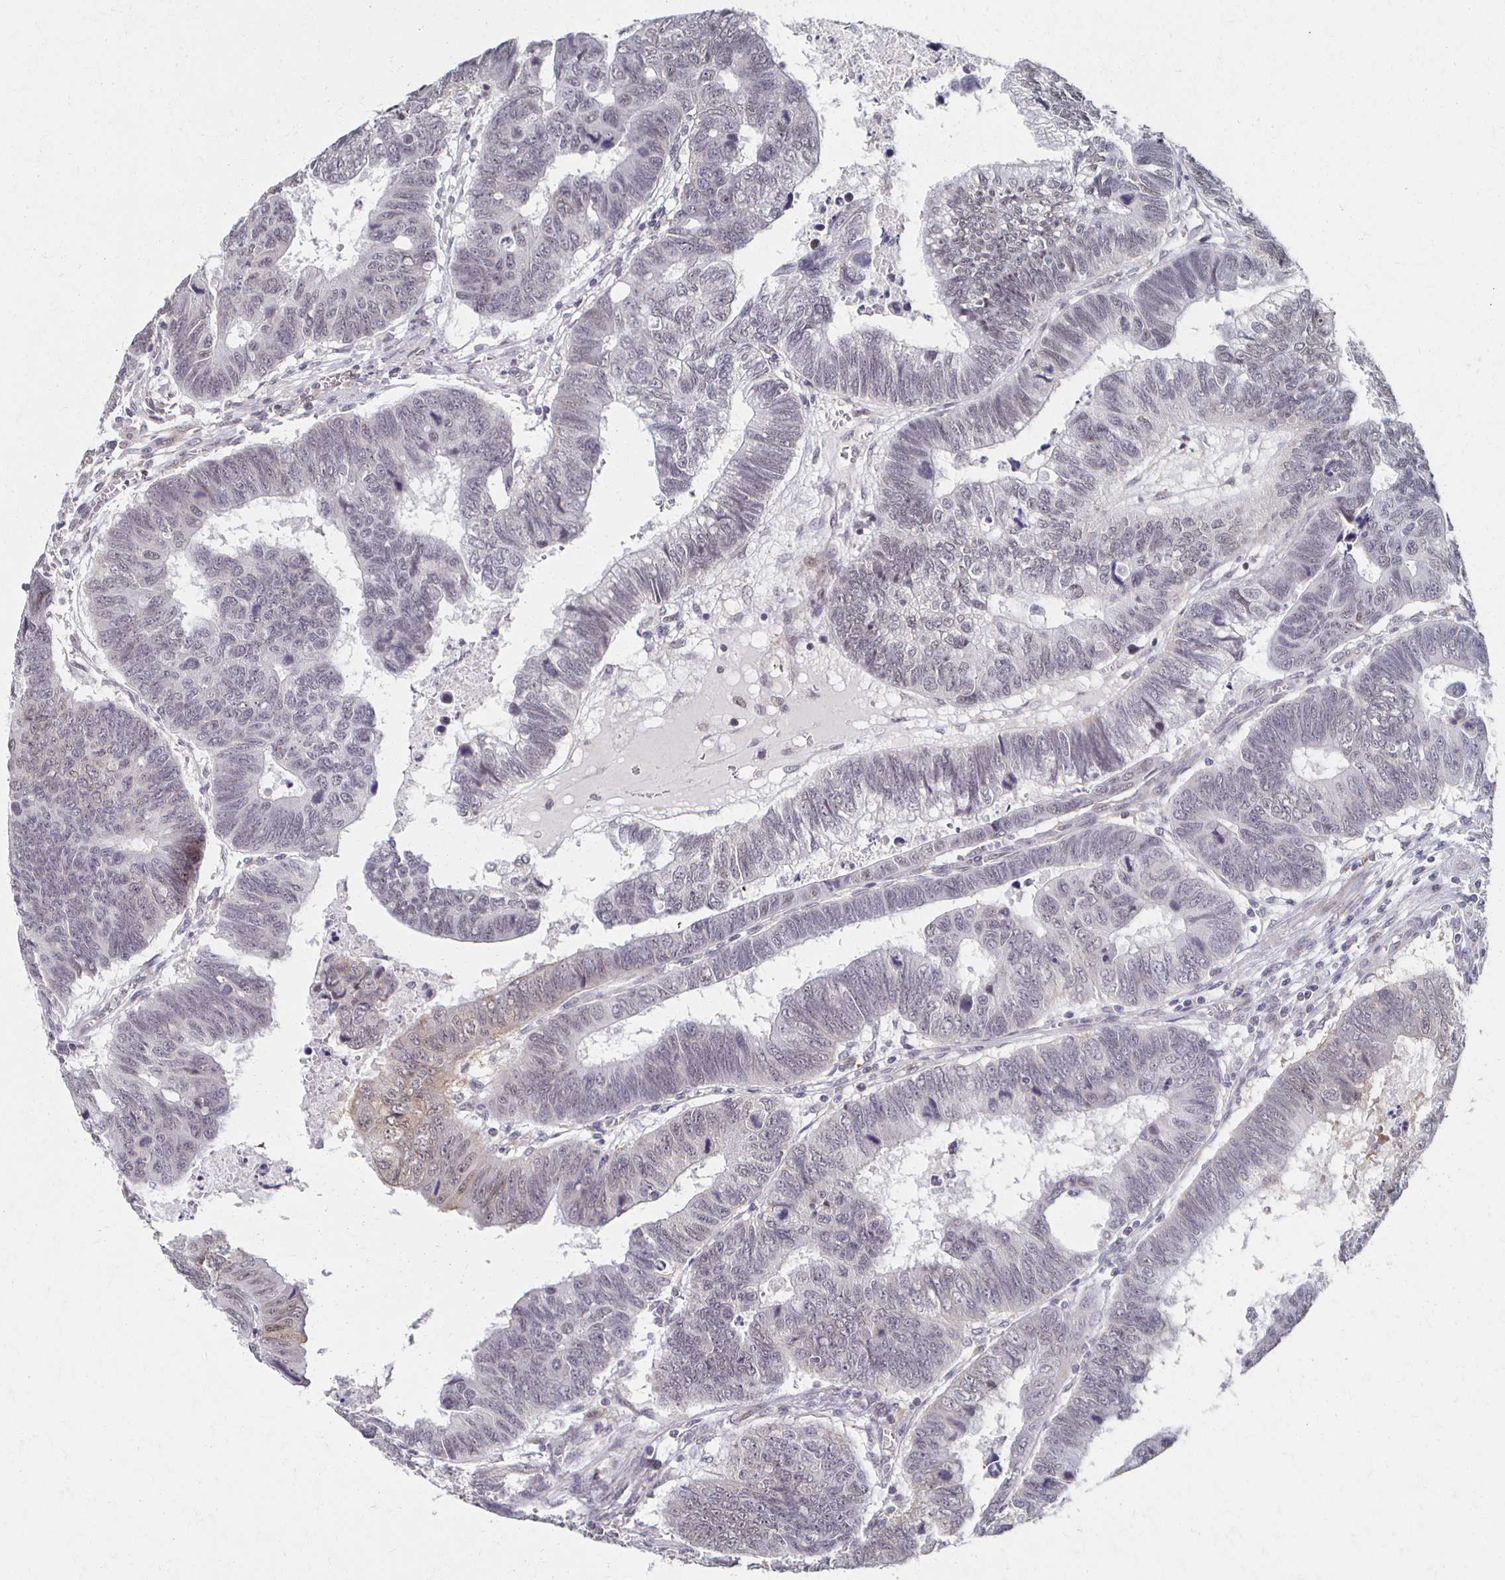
{"staining": {"intensity": "negative", "quantity": "none", "location": "none"}, "tissue": "colorectal cancer", "cell_type": "Tumor cells", "image_type": "cancer", "snomed": [{"axis": "morphology", "description": "Adenocarcinoma, NOS"}, {"axis": "topography", "description": "Colon"}], "caption": "Tumor cells show no significant positivity in adenocarcinoma (colorectal).", "gene": "DAB1", "patient": {"sex": "male", "age": 62}}